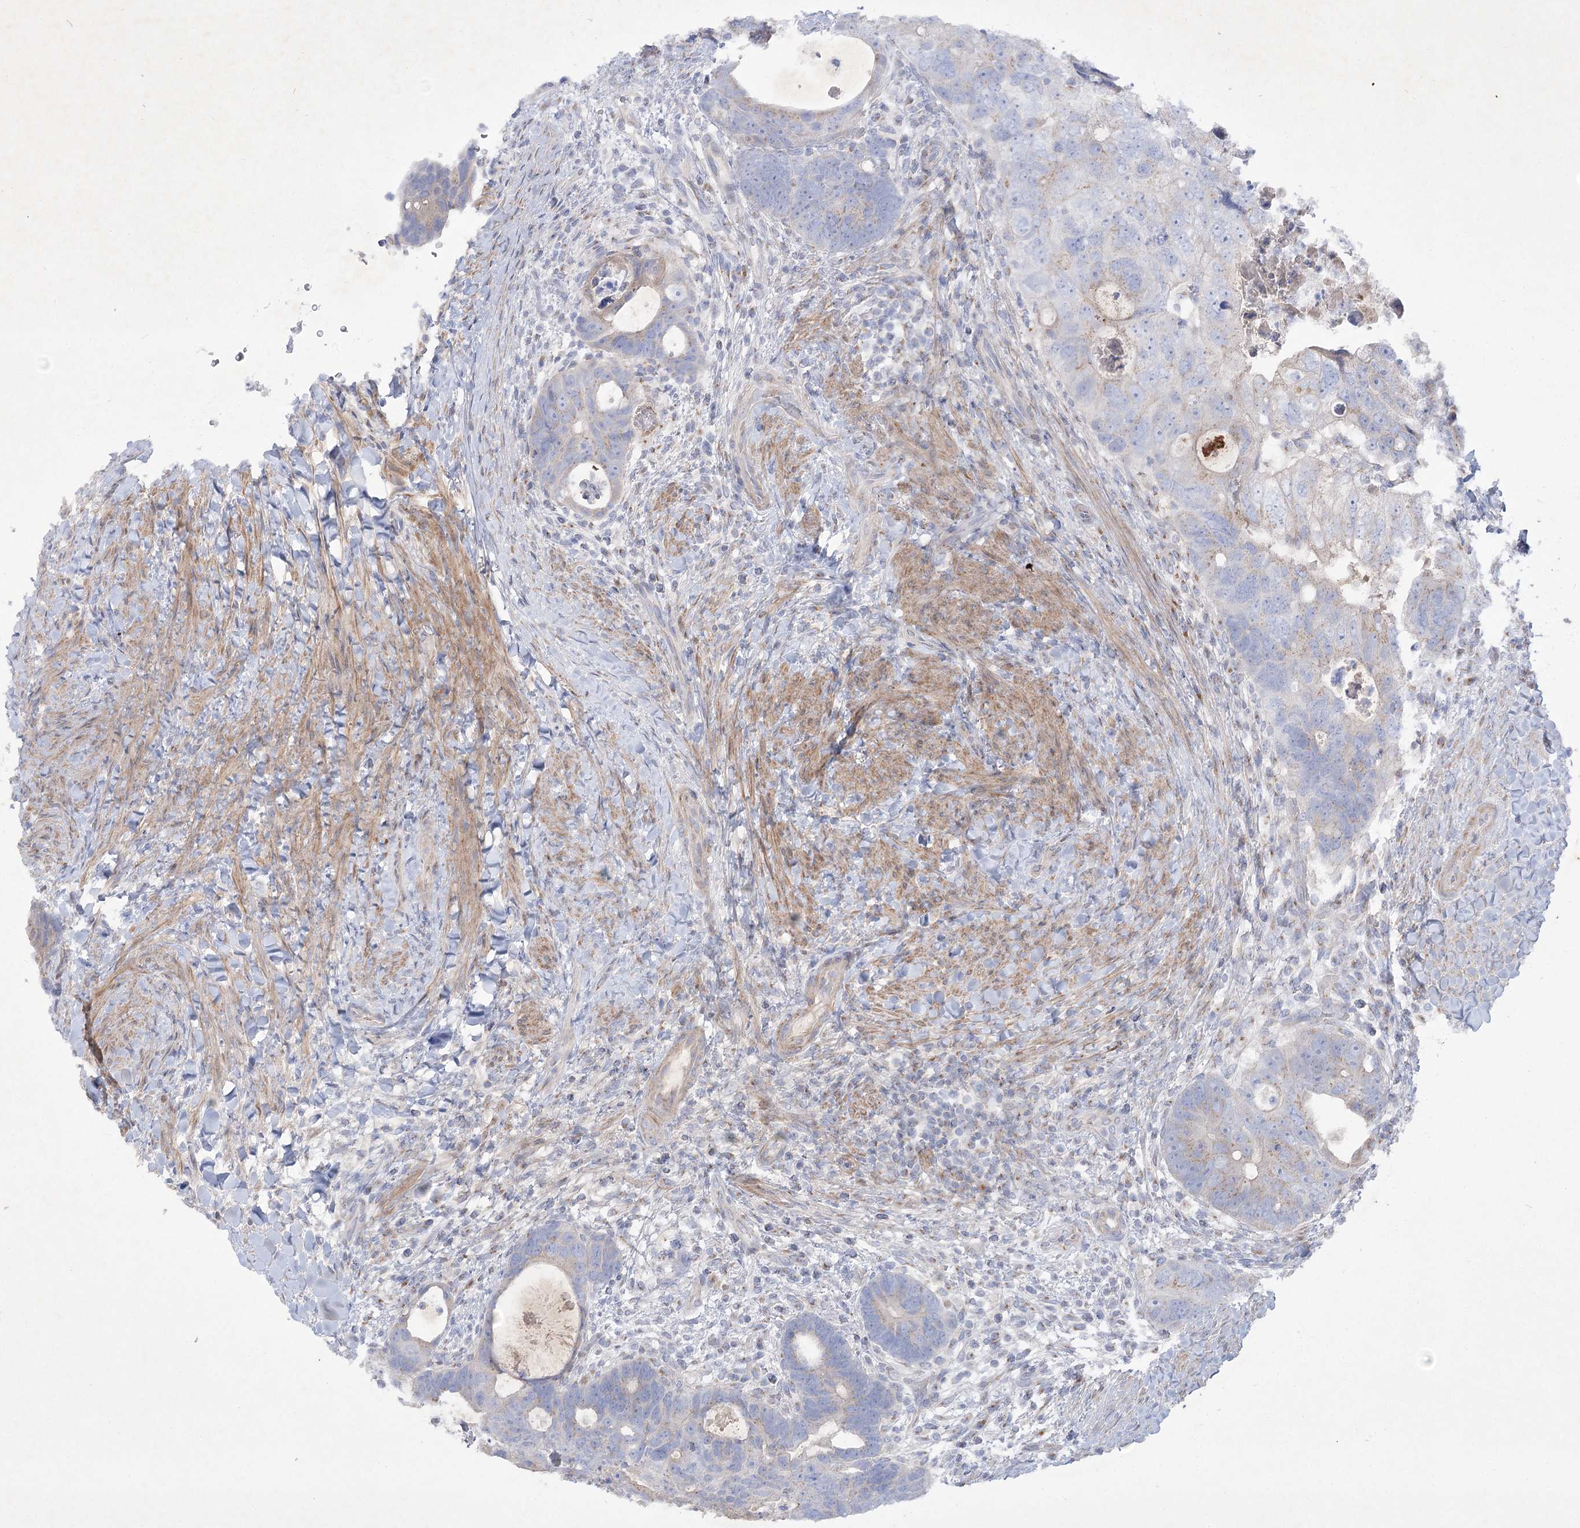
{"staining": {"intensity": "weak", "quantity": "<25%", "location": "cytoplasmic/membranous"}, "tissue": "colorectal cancer", "cell_type": "Tumor cells", "image_type": "cancer", "snomed": [{"axis": "morphology", "description": "Adenocarcinoma, NOS"}, {"axis": "topography", "description": "Rectum"}], "caption": "The image reveals no significant expression in tumor cells of colorectal adenocarcinoma.", "gene": "GBF1", "patient": {"sex": "male", "age": 59}}